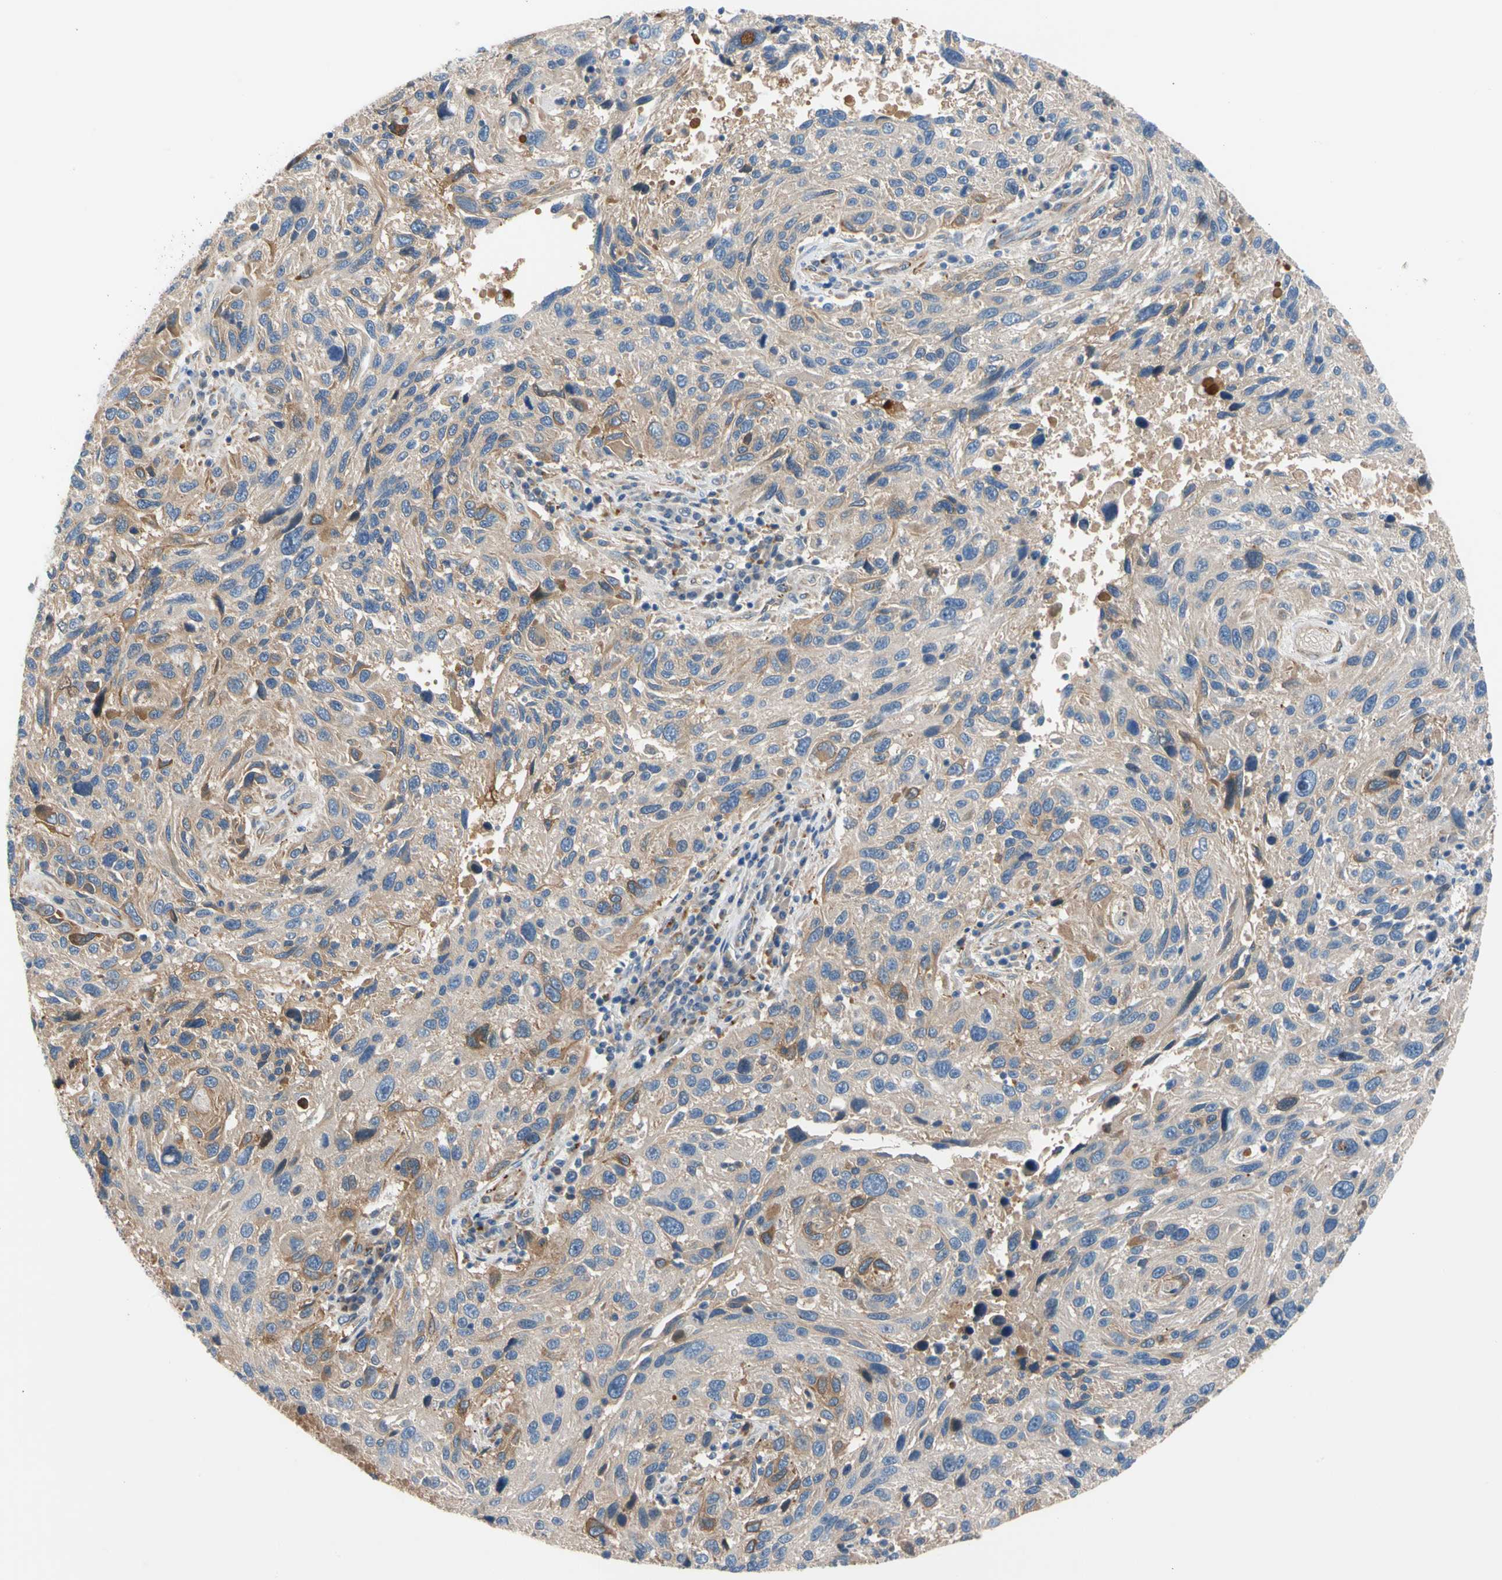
{"staining": {"intensity": "weak", "quantity": "<25%", "location": "cytoplasmic/membranous"}, "tissue": "melanoma", "cell_type": "Tumor cells", "image_type": "cancer", "snomed": [{"axis": "morphology", "description": "Malignant melanoma, NOS"}, {"axis": "topography", "description": "Skin"}], "caption": "The micrograph displays no staining of tumor cells in melanoma.", "gene": "ENTREP3", "patient": {"sex": "male", "age": 53}}